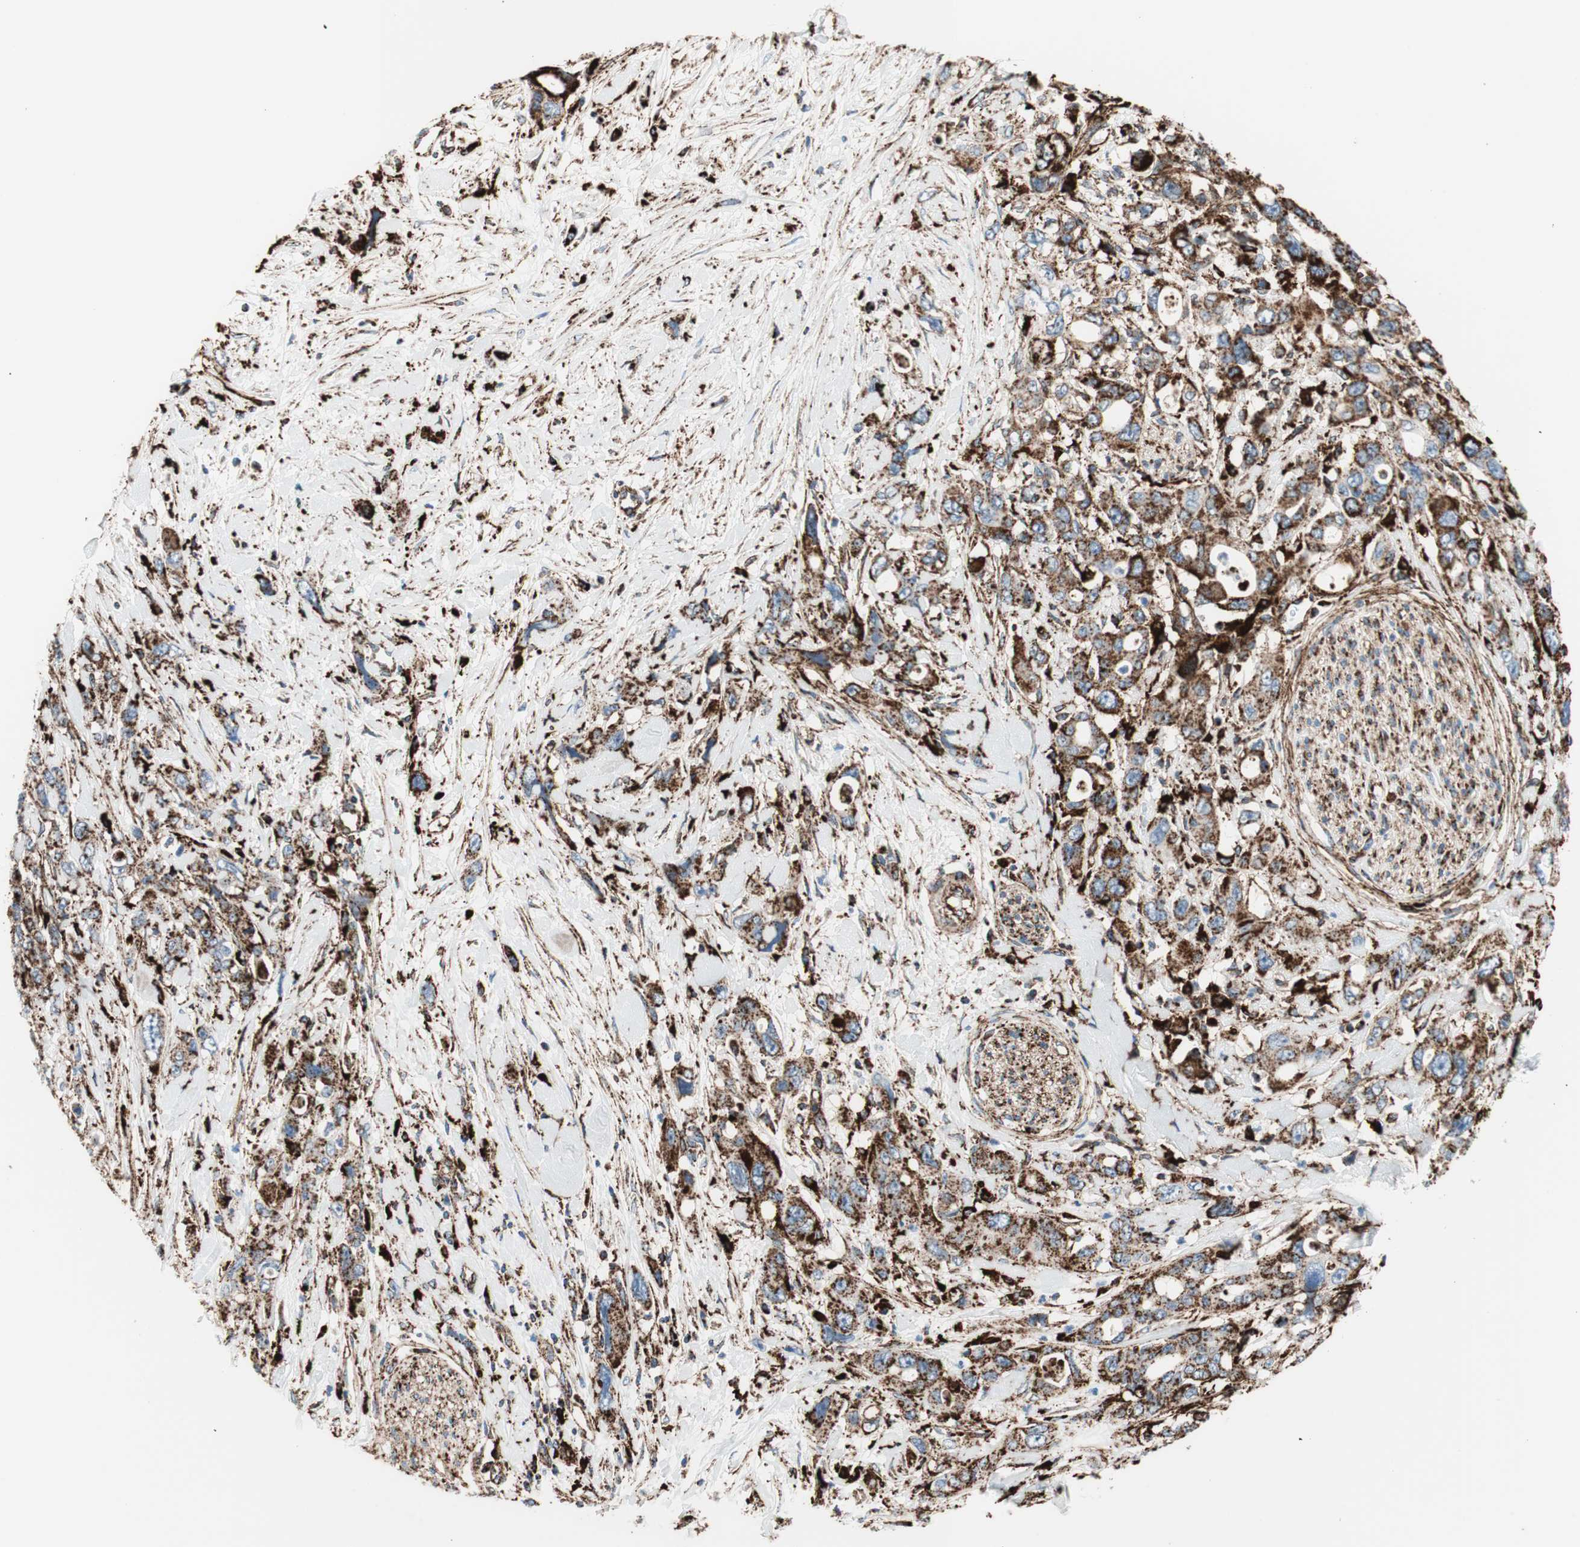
{"staining": {"intensity": "strong", "quantity": ">75%", "location": "cytoplasmic/membranous"}, "tissue": "pancreatic cancer", "cell_type": "Tumor cells", "image_type": "cancer", "snomed": [{"axis": "morphology", "description": "Adenocarcinoma, NOS"}, {"axis": "topography", "description": "Pancreas"}], "caption": "Pancreatic cancer stained for a protein (brown) displays strong cytoplasmic/membranous positive staining in approximately >75% of tumor cells.", "gene": "LAMP1", "patient": {"sex": "male", "age": 46}}